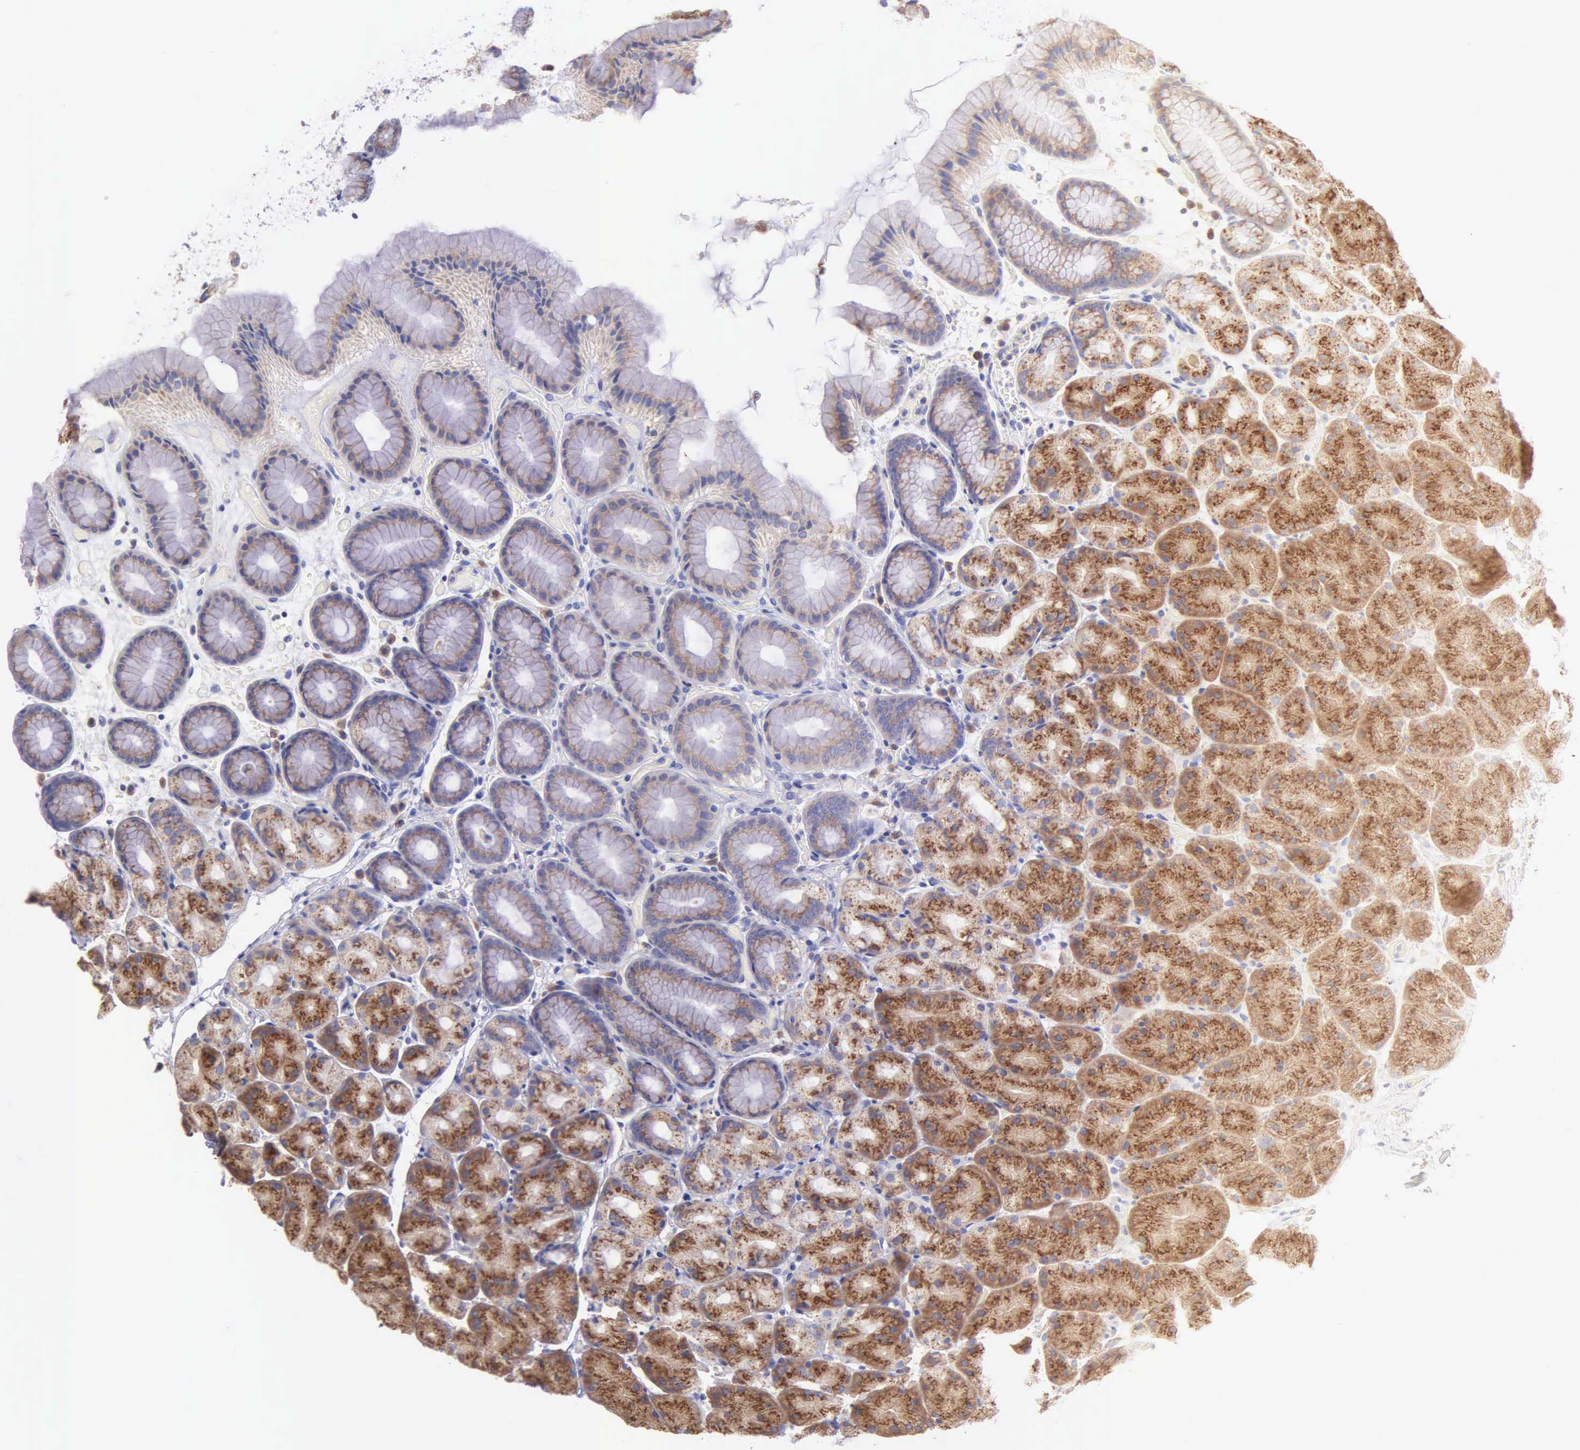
{"staining": {"intensity": "moderate", "quantity": ">75%", "location": "cytoplasmic/membranous"}, "tissue": "stomach", "cell_type": "Glandular cells", "image_type": "normal", "snomed": [{"axis": "morphology", "description": "Normal tissue, NOS"}, {"axis": "topography", "description": "Stomach, upper"}], "caption": "Approximately >75% of glandular cells in normal stomach display moderate cytoplasmic/membranous protein staining as visualized by brown immunohistochemical staining.", "gene": "CTAGE15", "patient": {"sex": "male", "age": 47}}